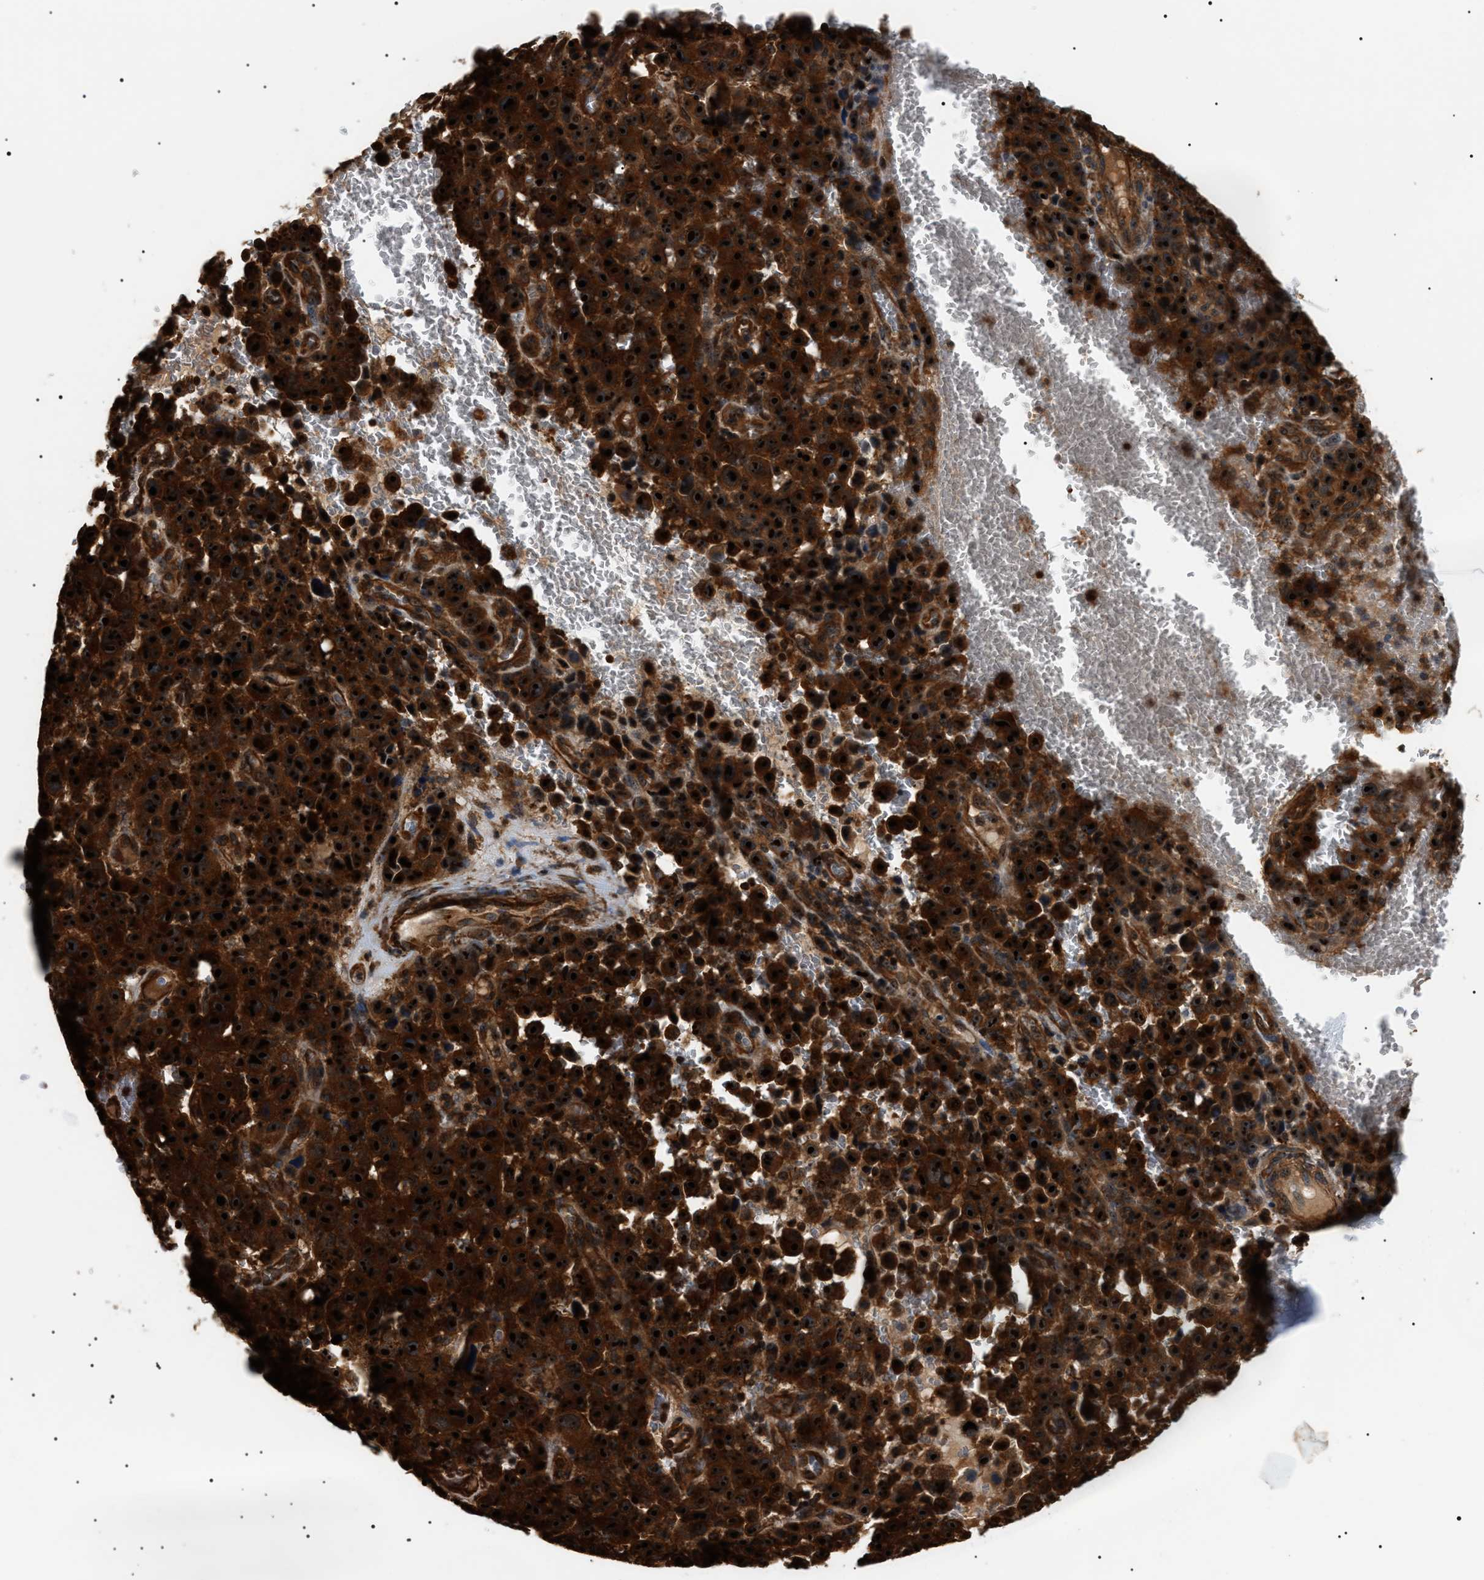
{"staining": {"intensity": "strong", "quantity": ">75%", "location": "cytoplasmic/membranous,nuclear"}, "tissue": "melanoma", "cell_type": "Tumor cells", "image_type": "cancer", "snomed": [{"axis": "morphology", "description": "Malignant melanoma, NOS"}, {"axis": "topography", "description": "Skin"}], "caption": "Melanoma was stained to show a protein in brown. There is high levels of strong cytoplasmic/membranous and nuclear expression in approximately >75% of tumor cells.", "gene": "SH3GLB2", "patient": {"sex": "female", "age": 82}}